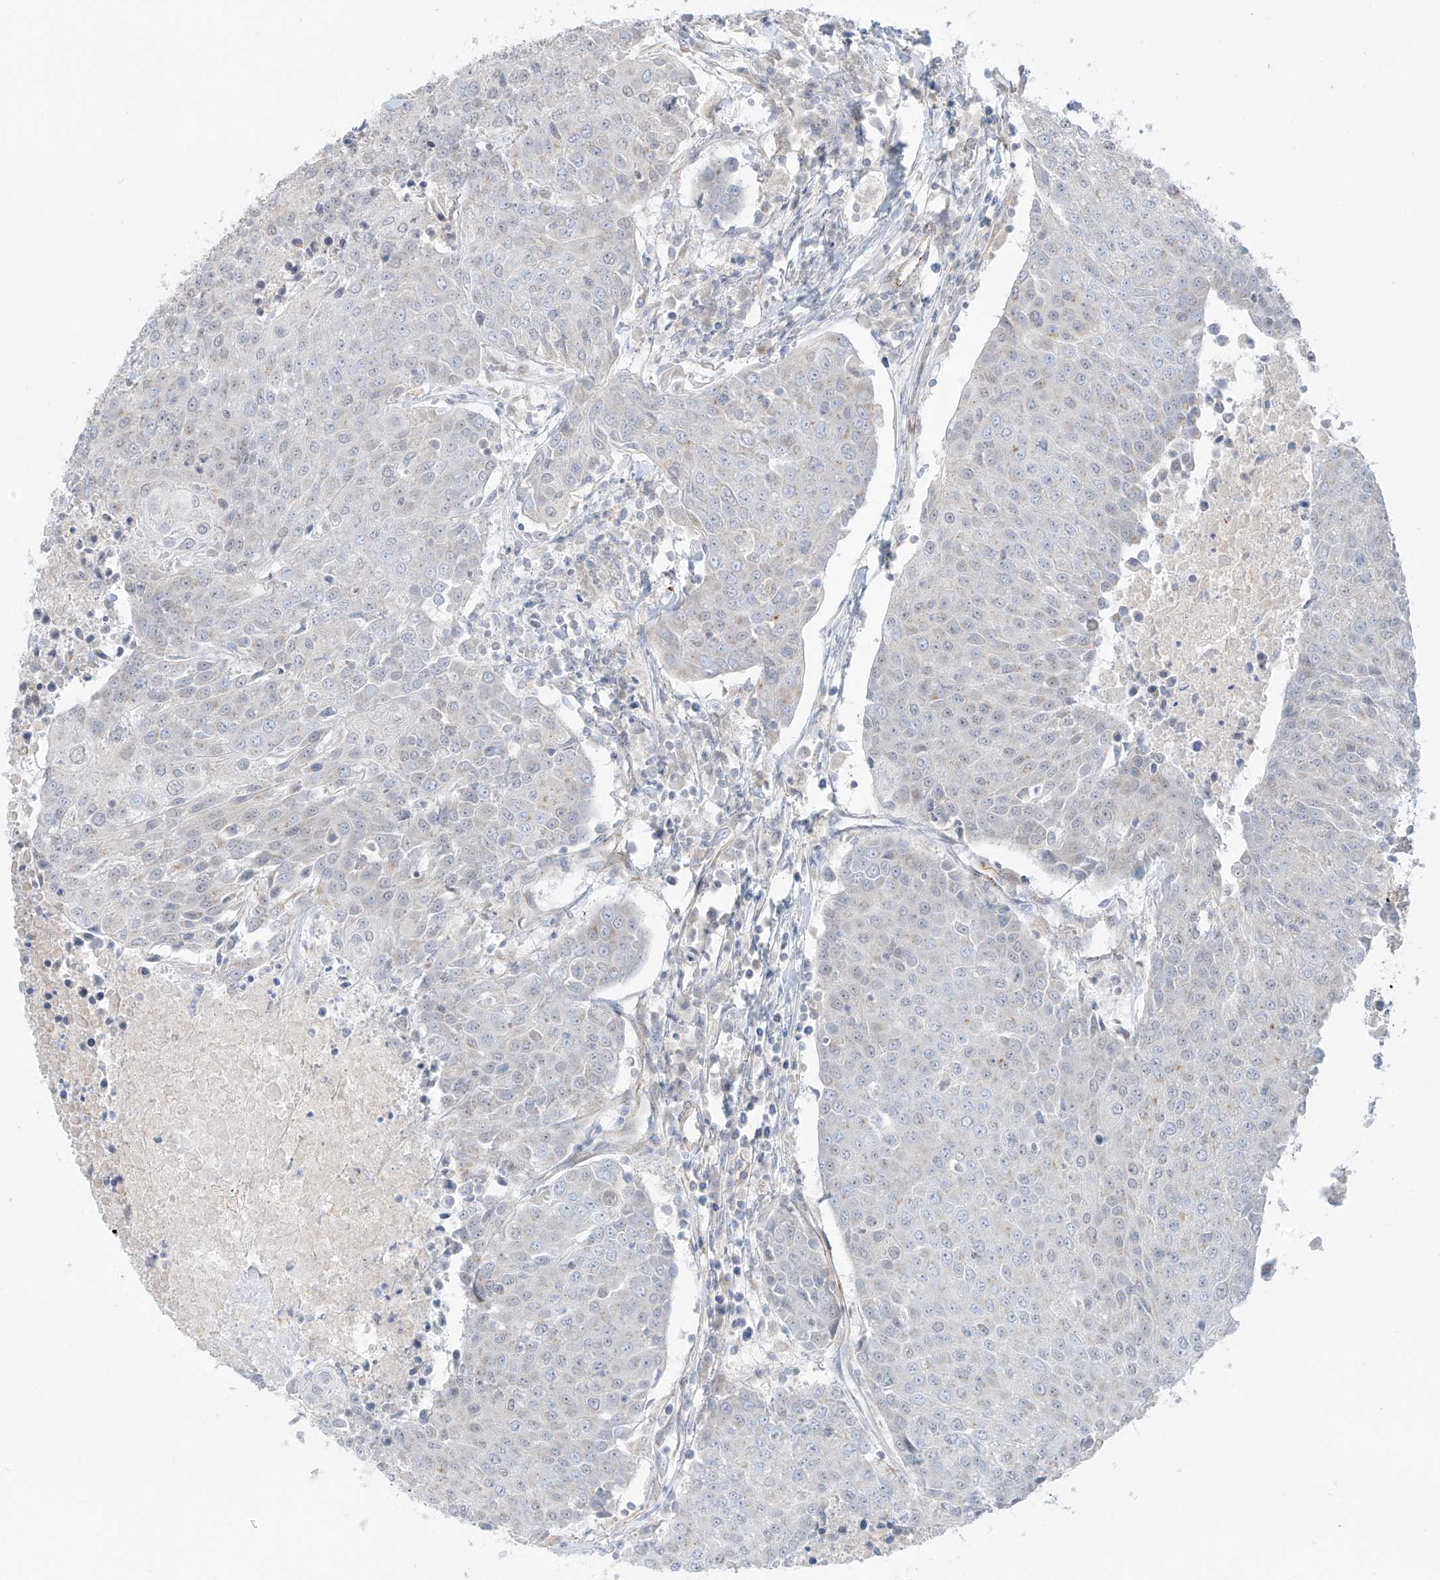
{"staining": {"intensity": "negative", "quantity": "none", "location": "none"}, "tissue": "urothelial cancer", "cell_type": "Tumor cells", "image_type": "cancer", "snomed": [{"axis": "morphology", "description": "Urothelial carcinoma, High grade"}, {"axis": "topography", "description": "Urinary bladder"}], "caption": "Immunohistochemistry of human urothelial carcinoma (high-grade) shows no staining in tumor cells.", "gene": "HS6ST2", "patient": {"sex": "female", "age": 85}}